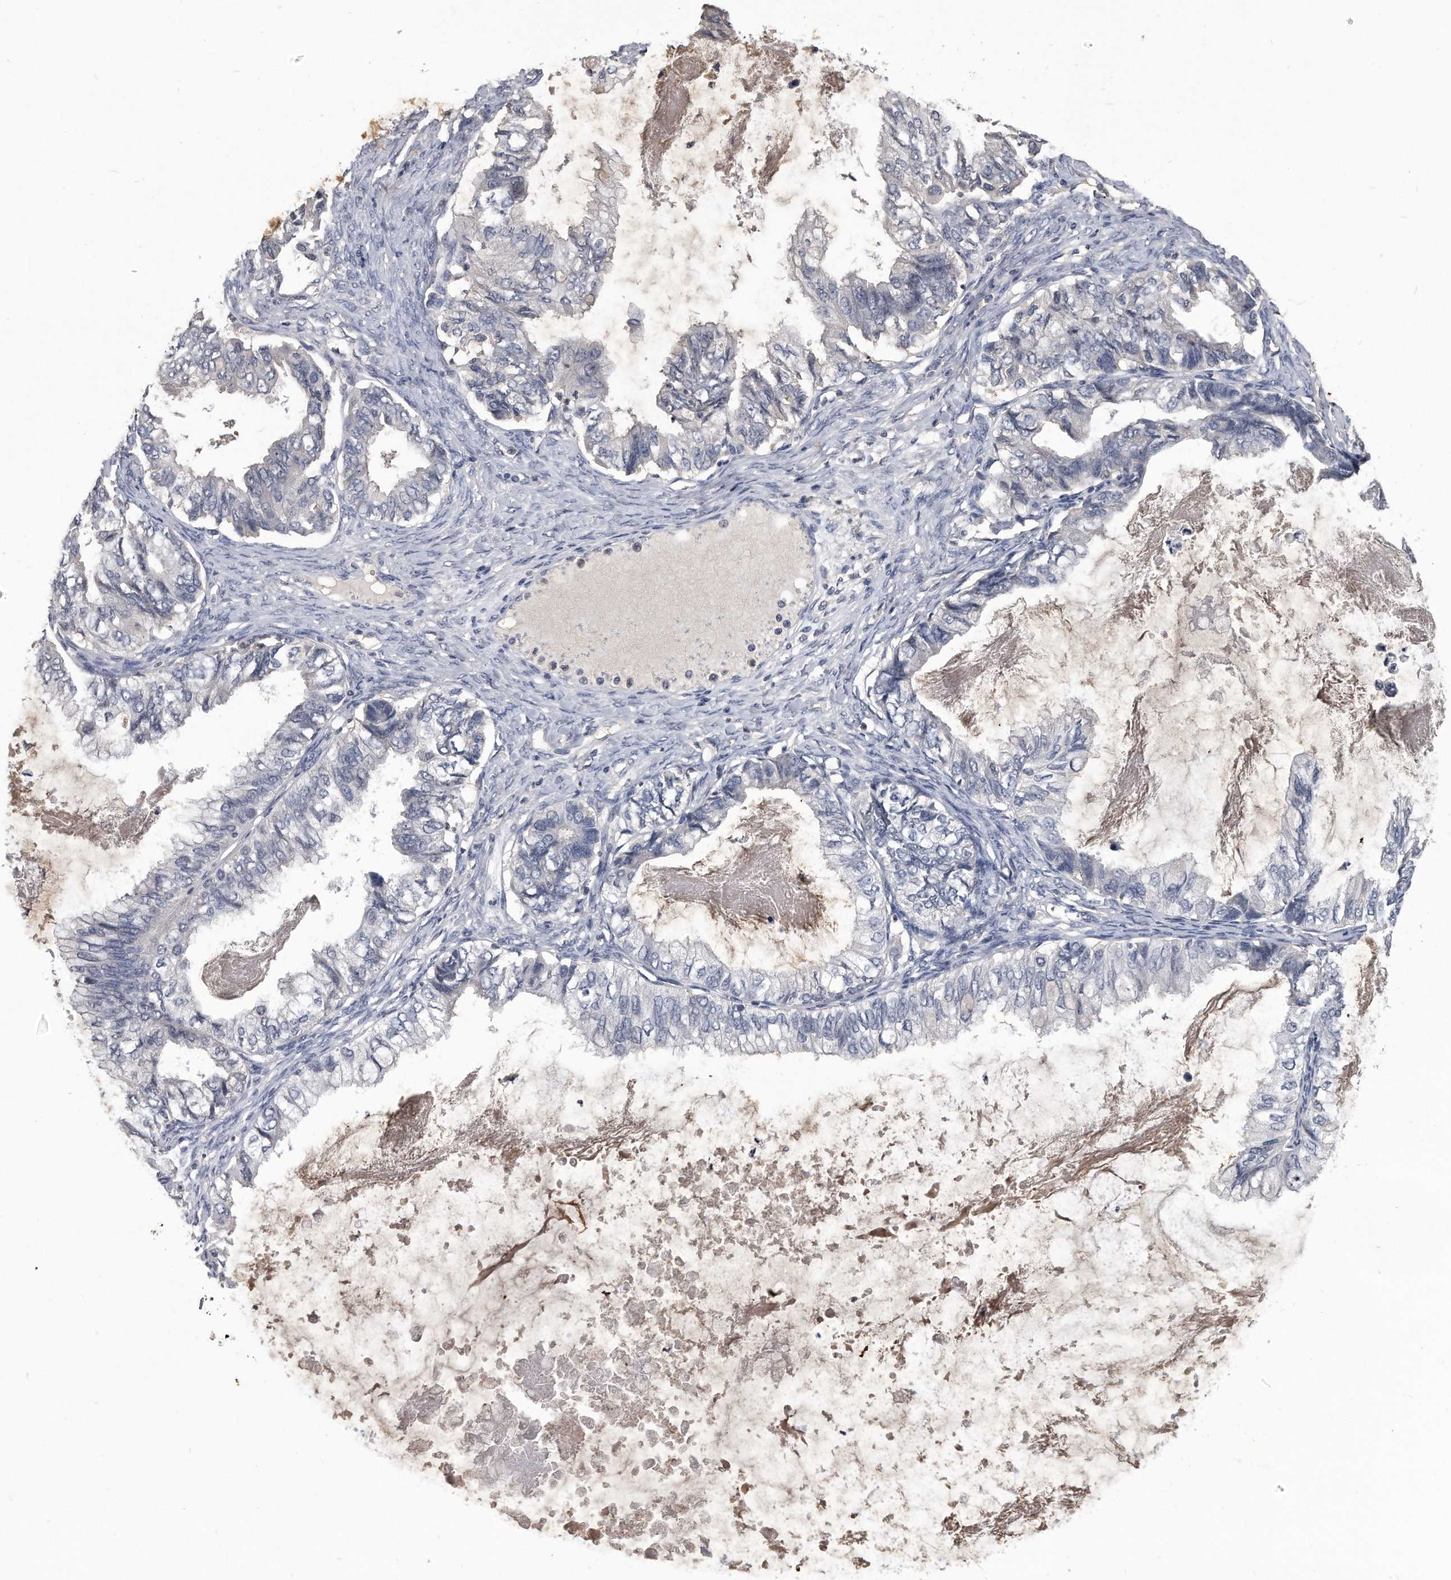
{"staining": {"intensity": "negative", "quantity": "none", "location": "none"}, "tissue": "ovarian cancer", "cell_type": "Tumor cells", "image_type": "cancer", "snomed": [{"axis": "morphology", "description": "Cystadenocarcinoma, mucinous, NOS"}, {"axis": "topography", "description": "Ovary"}], "caption": "Tumor cells show no significant staining in ovarian cancer.", "gene": "PDXK", "patient": {"sex": "female", "age": 80}}